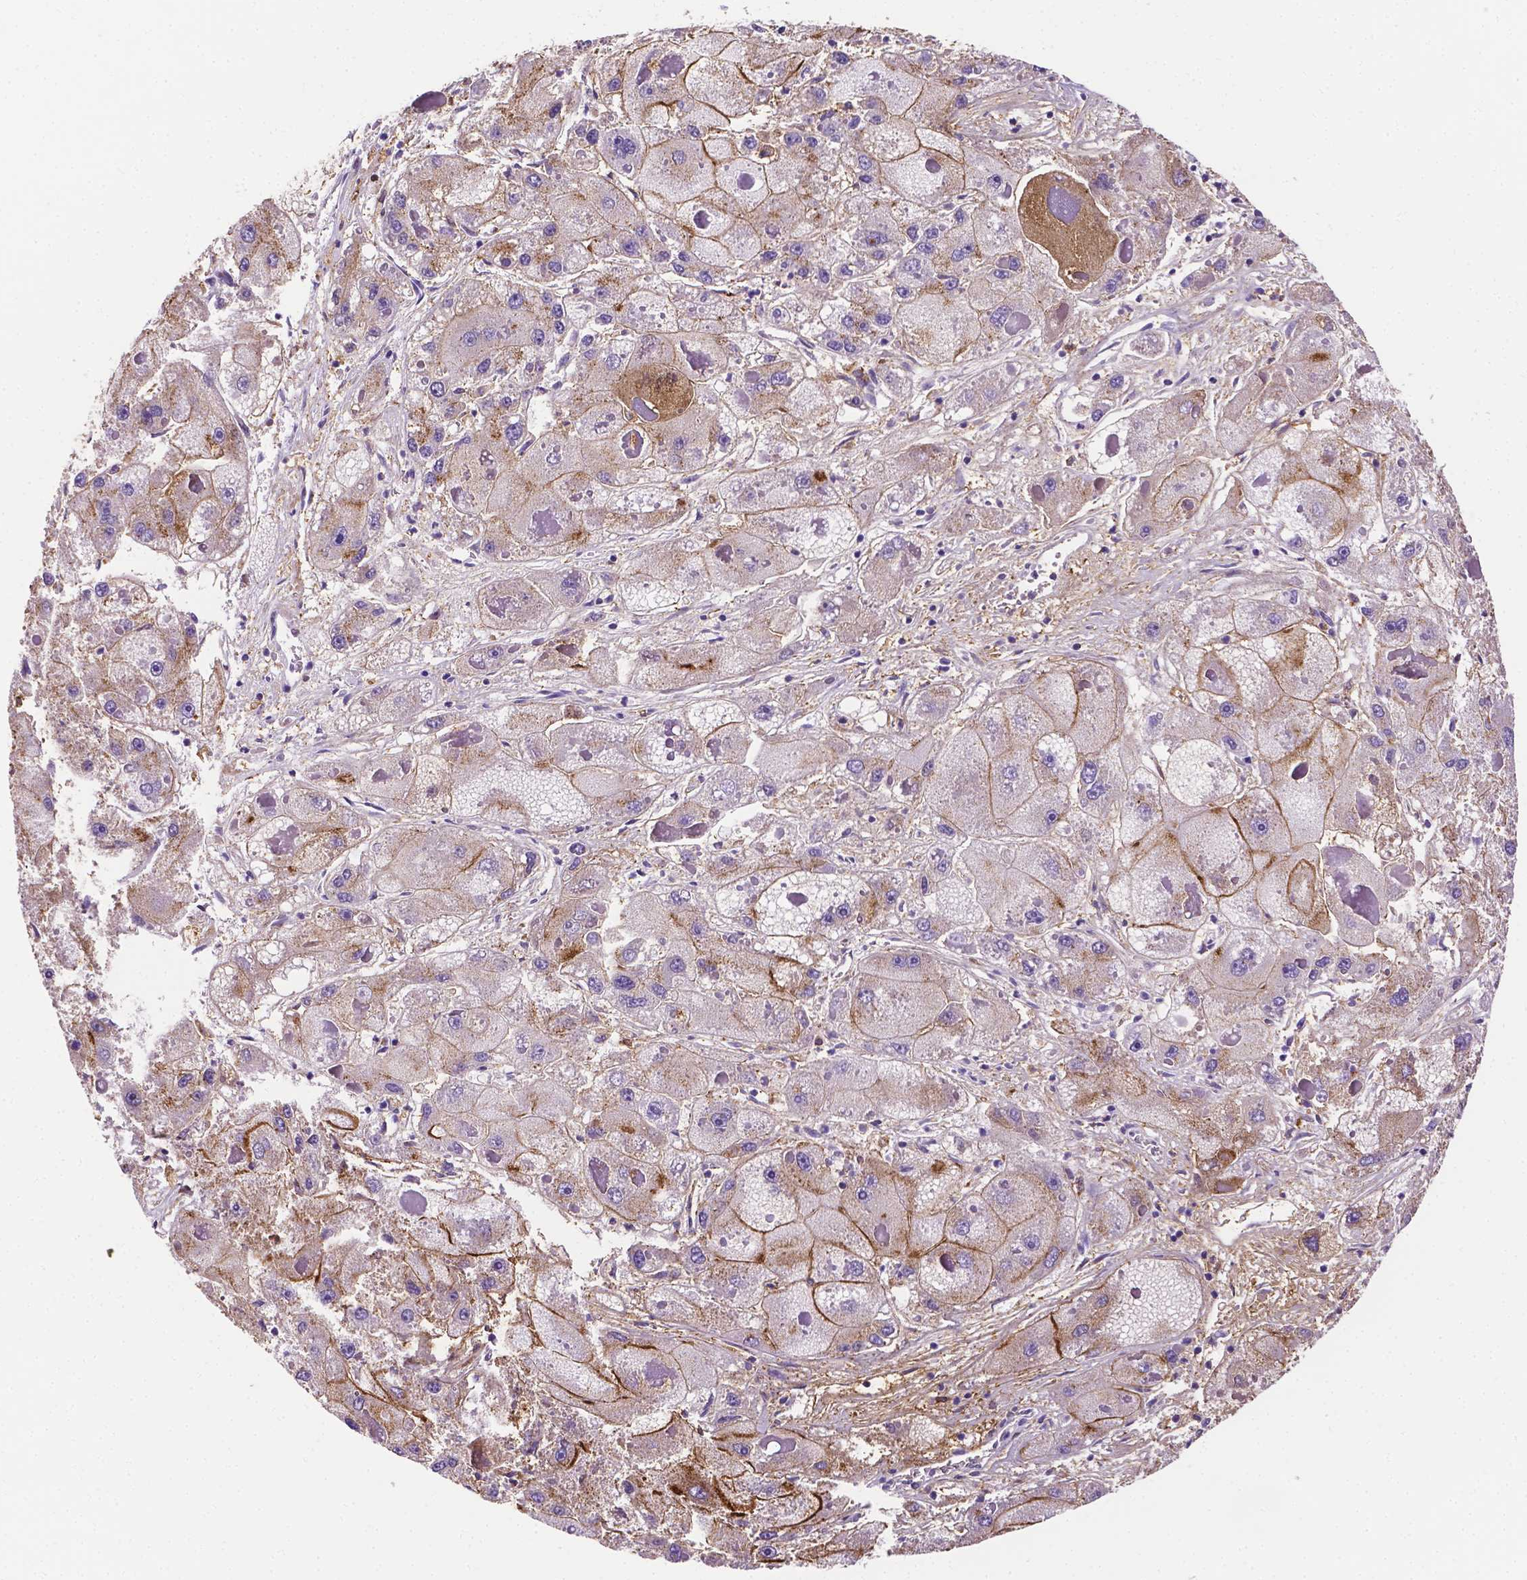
{"staining": {"intensity": "moderate", "quantity": "<25%", "location": "cytoplasmic/membranous"}, "tissue": "liver cancer", "cell_type": "Tumor cells", "image_type": "cancer", "snomed": [{"axis": "morphology", "description": "Carcinoma, Hepatocellular, NOS"}, {"axis": "topography", "description": "Liver"}], "caption": "DAB (3,3'-diaminobenzidine) immunohistochemical staining of human liver cancer shows moderate cytoplasmic/membranous protein expression in about <25% of tumor cells.", "gene": "APOE", "patient": {"sex": "female", "age": 73}}